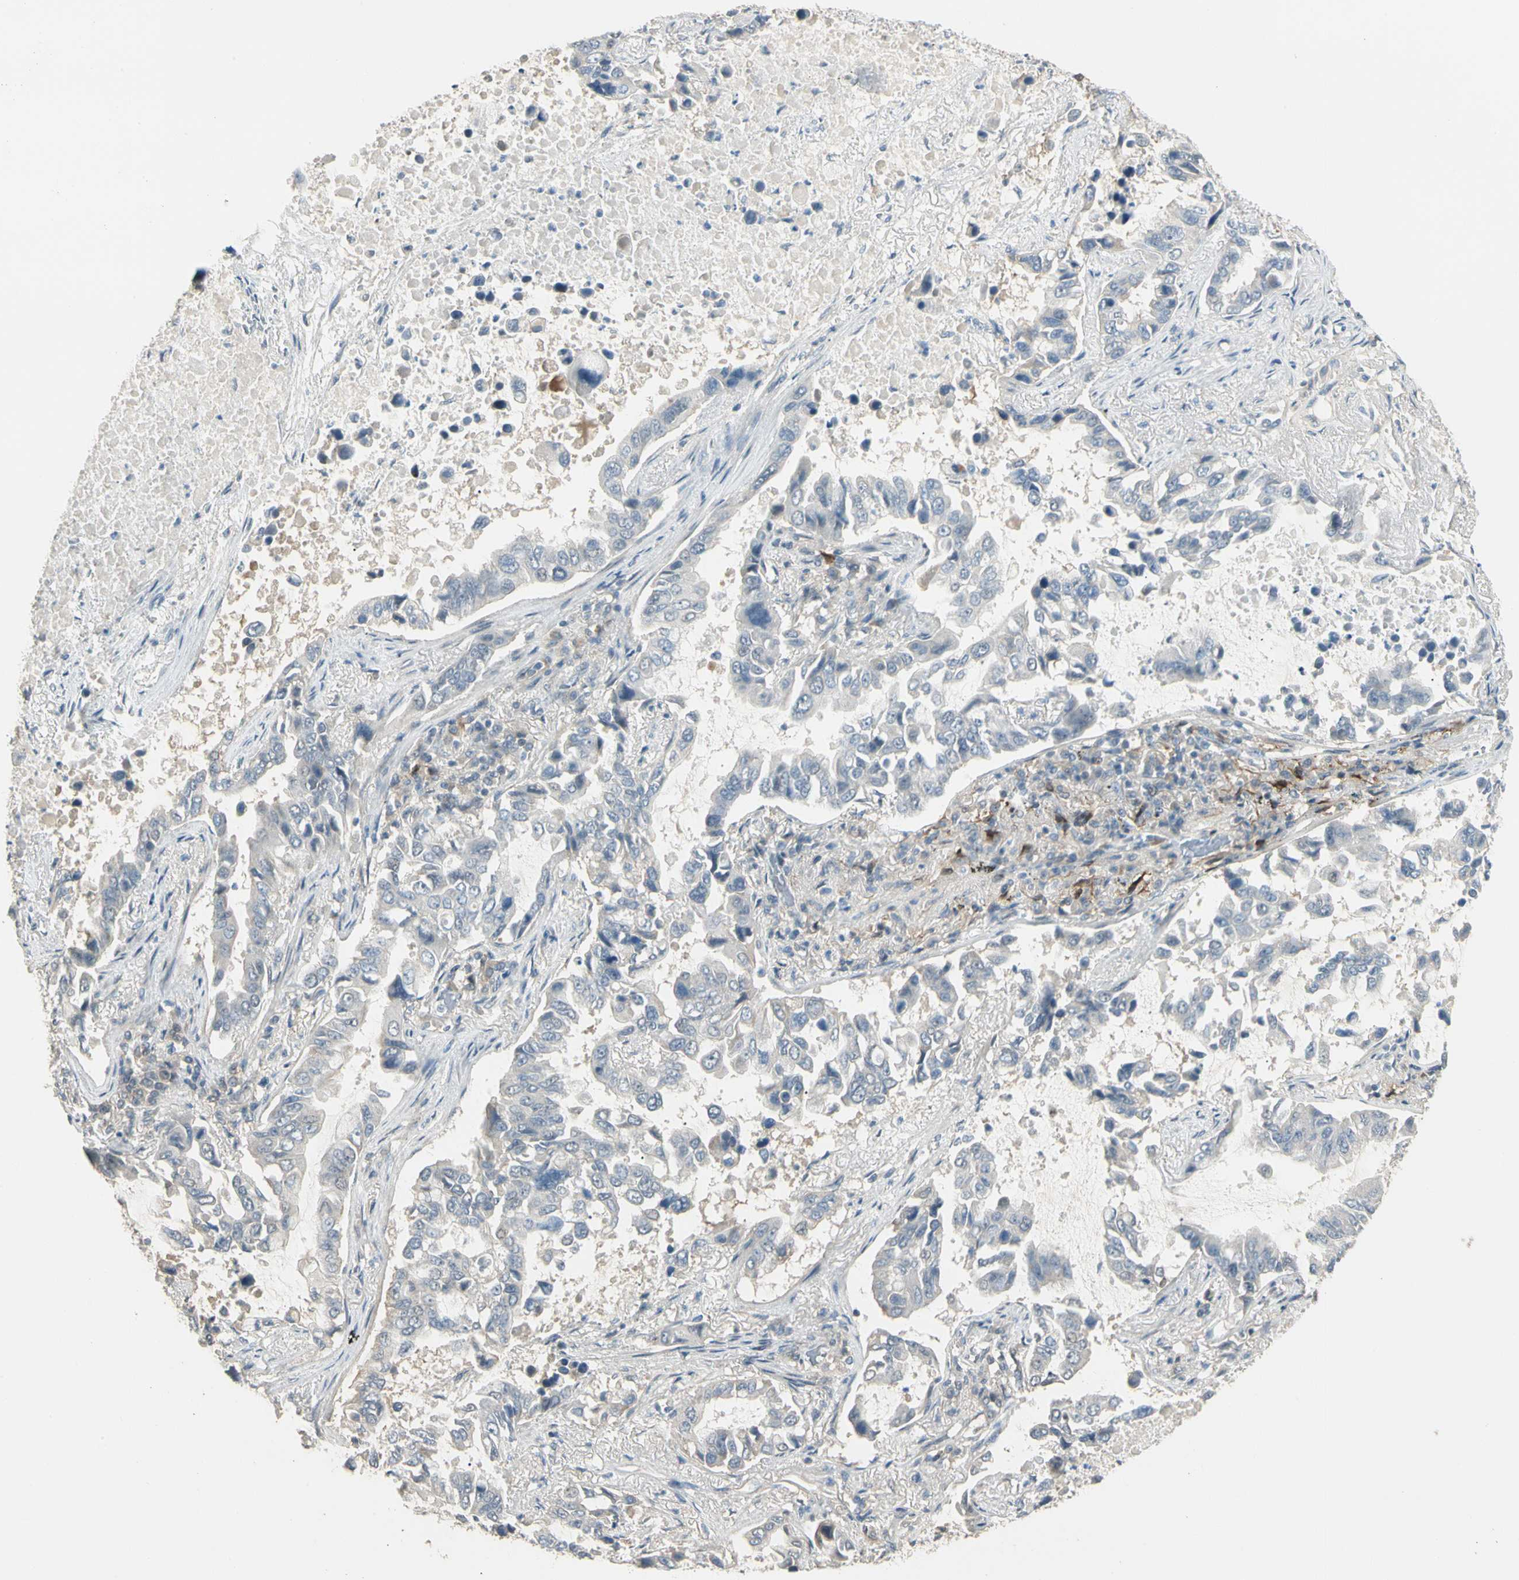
{"staining": {"intensity": "weak", "quantity": "<25%", "location": "cytoplasmic/membranous"}, "tissue": "lung cancer", "cell_type": "Tumor cells", "image_type": "cancer", "snomed": [{"axis": "morphology", "description": "Adenocarcinoma, NOS"}, {"axis": "topography", "description": "Lung"}], "caption": "An image of lung cancer stained for a protein demonstrates no brown staining in tumor cells.", "gene": "GNE", "patient": {"sex": "male", "age": 64}}